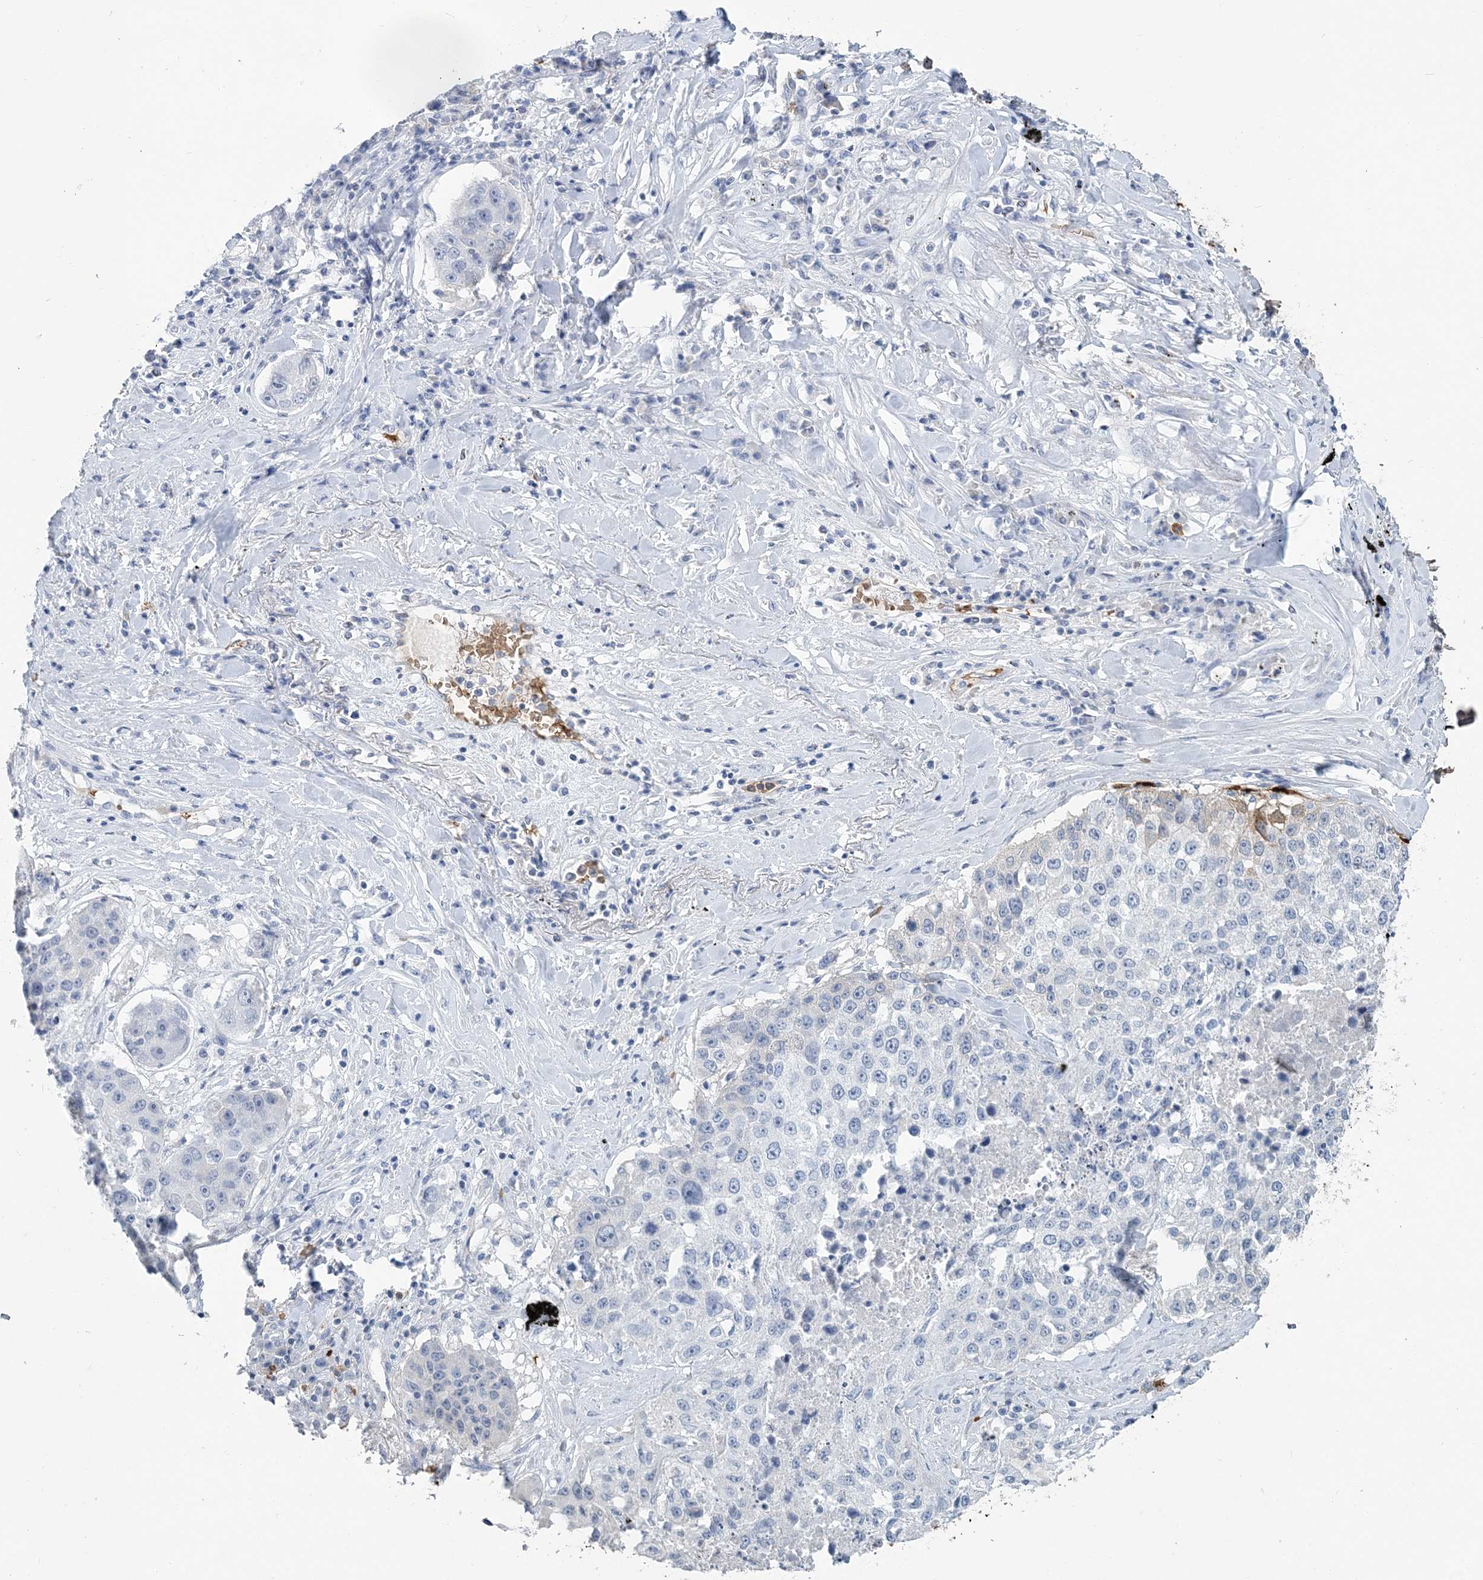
{"staining": {"intensity": "negative", "quantity": "none", "location": "none"}, "tissue": "lung cancer", "cell_type": "Tumor cells", "image_type": "cancer", "snomed": [{"axis": "morphology", "description": "Squamous cell carcinoma, NOS"}, {"axis": "topography", "description": "Lung"}], "caption": "The micrograph displays no significant staining in tumor cells of lung squamous cell carcinoma.", "gene": "HBD", "patient": {"sex": "male", "age": 61}}